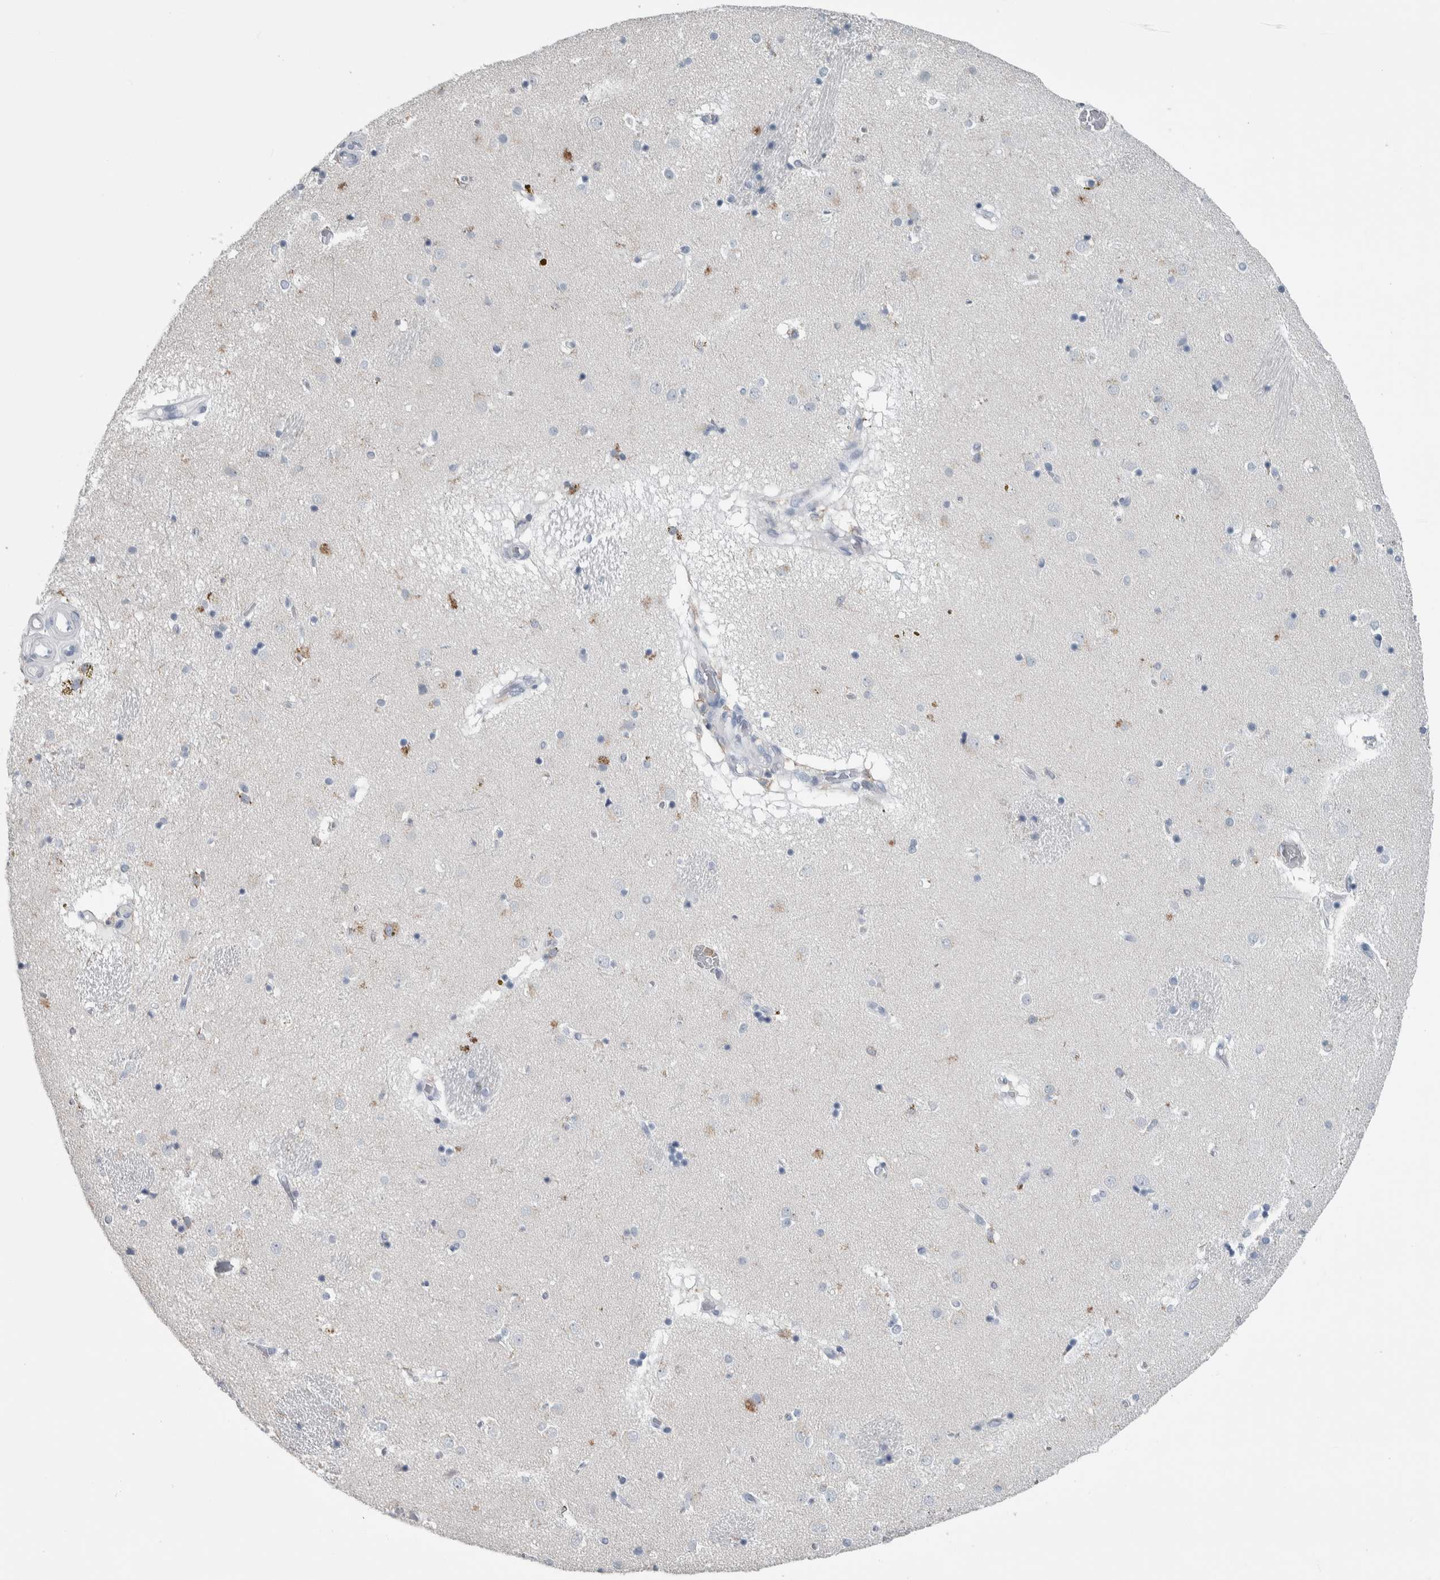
{"staining": {"intensity": "negative", "quantity": "none", "location": "none"}, "tissue": "caudate", "cell_type": "Glial cells", "image_type": "normal", "snomed": [{"axis": "morphology", "description": "Normal tissue, NOS"}, {"axis": "topography", "description": "Lateral ventricle wall"}], "caption": "Immunohistochemistry (IHC) of normal human caudate demonstrates no expression in glial cells. (DAB (3,3'-diaminobenzidine) immunohistochemistry (IHC) with hematoxylin counter stain).", "gene": "SKAP2", "patient": {"sex": "male", "age": 70}}